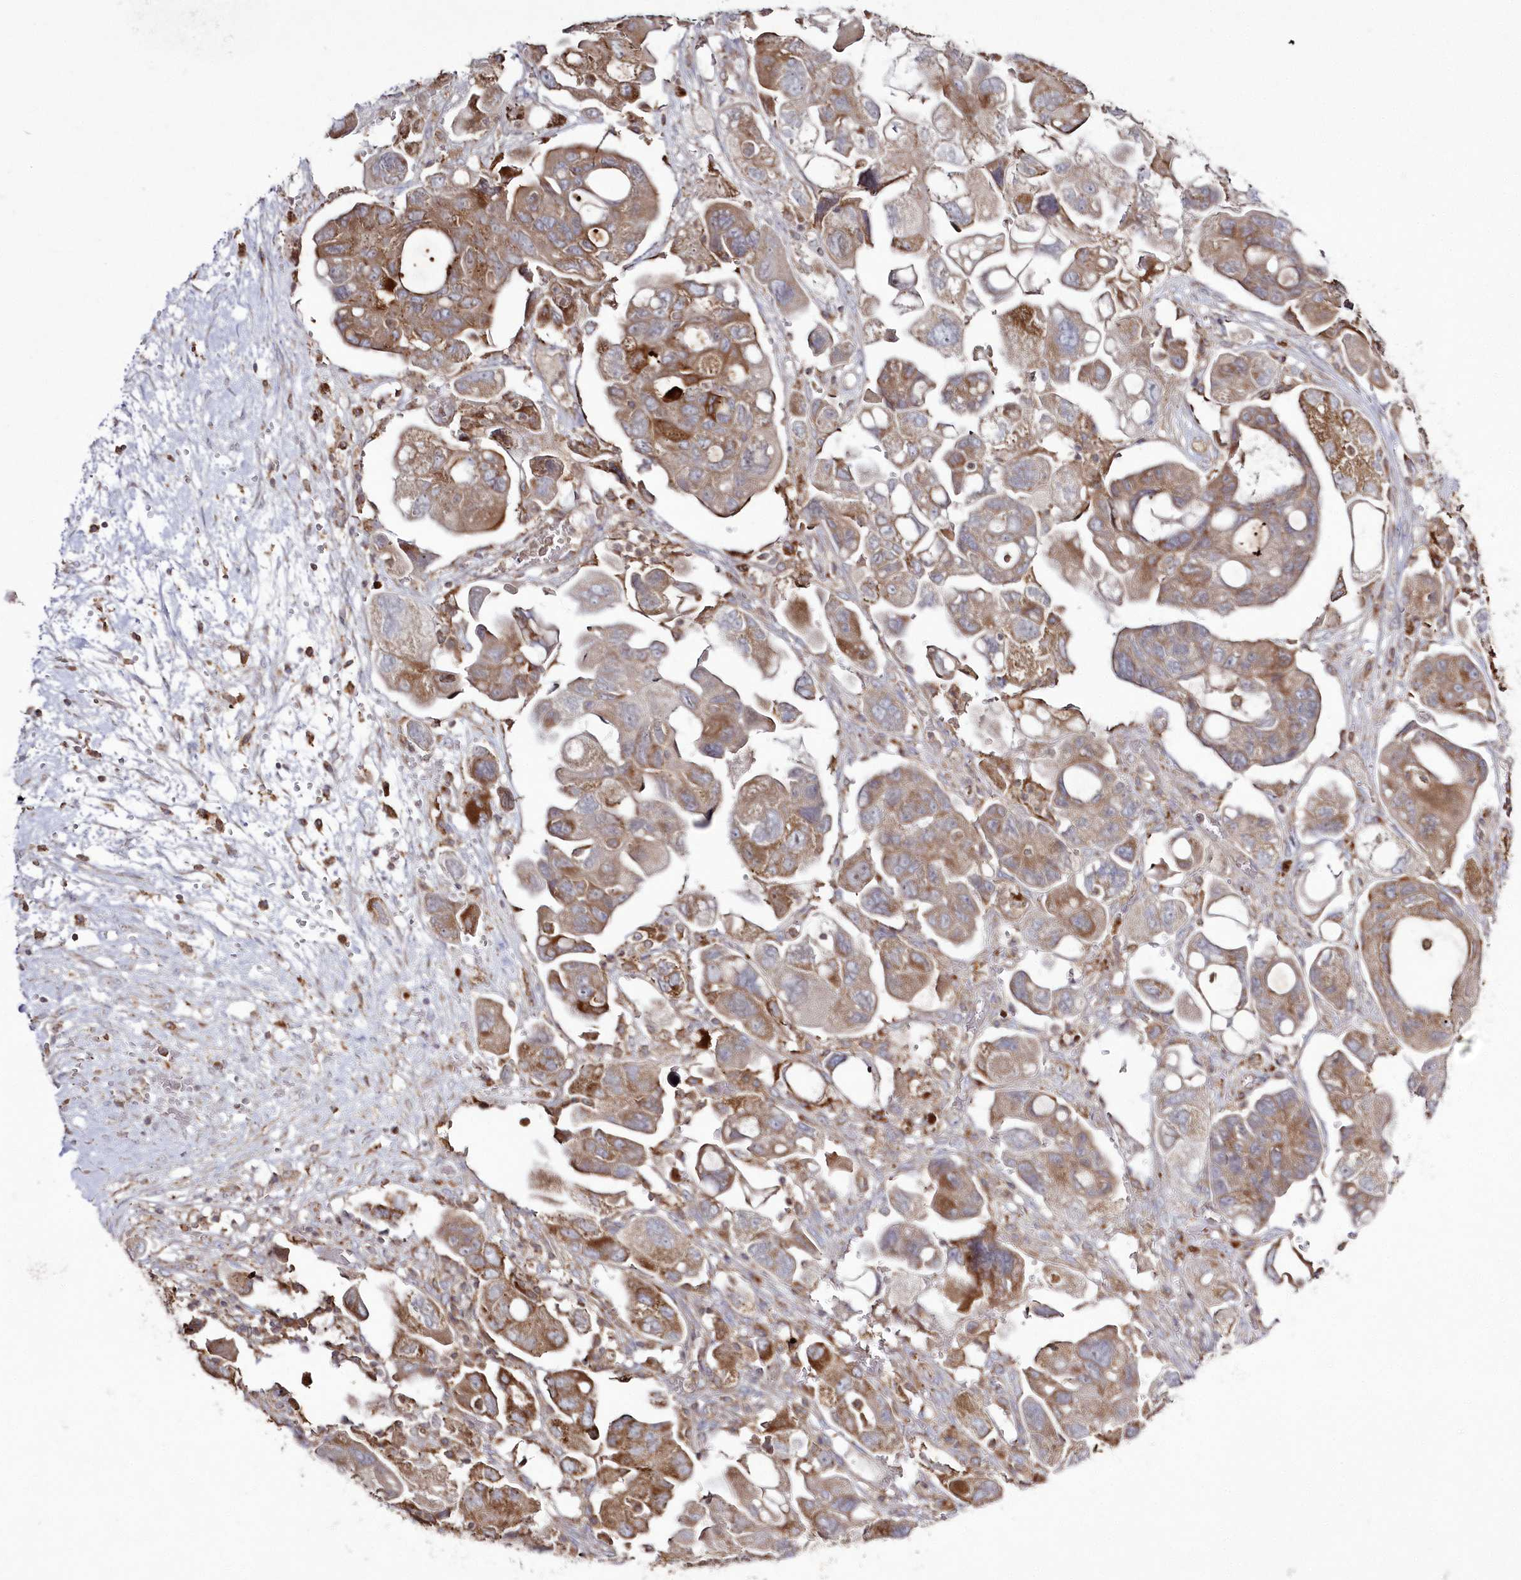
{"staining": {"intensity": "moderate", "quantity": ">75%", "location": "cytoplasmic/membranous"}, "tissue": "ovarian cancer", "cell_type": "Tumor cells", "image_type": "cancer", "snomed": [{"axis": "morphology", "description": "Carcinoma, NOS"}, {"axis": "morphology", "description": "Cystadenocarcinoma, serous, NOS"}, {"axis": "topography", "description": "Ovary"}], "caption": "Immunohistochemistry (IHC) of human ovarian serous cystadenocarcinoma displays medium levels of moderate cytoplasmic/membranous positivity in about >75% of tumor cells. The protein is stained brown, and the nuclei are stained in blue (DAB IHC with brightfield microscopy, high magnification).", "gene": "ARSB", "patient": {"sex": "female", "age": 69}}